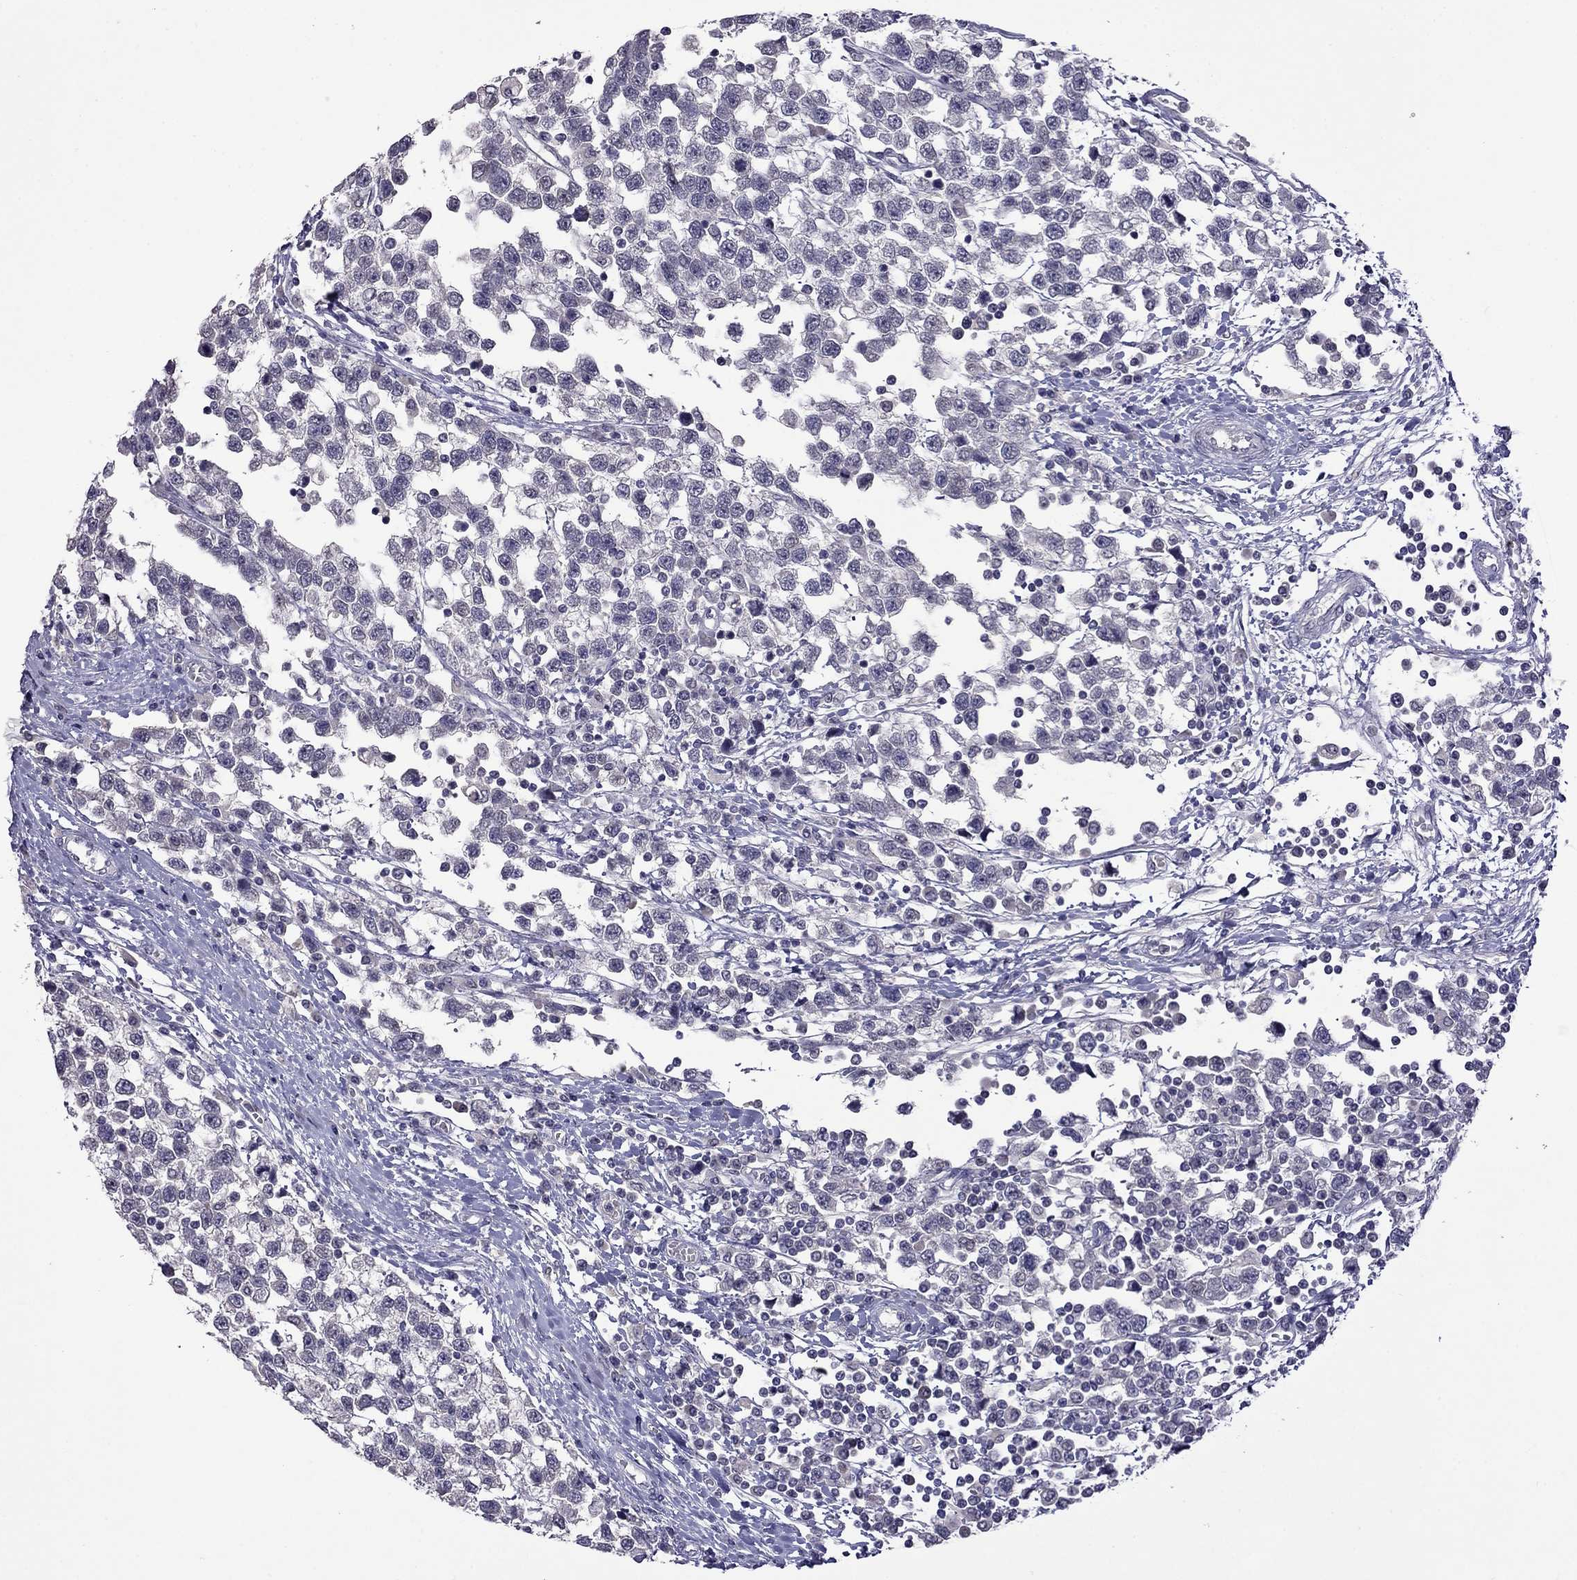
{"staining": {"intensity": "negative", "quantity": "none", "location": "none"}, "tissue": "testis cancer", "cell_type": "Tumor cells", "image_type": "cancer", "snomed": [{"axis": "morphology", "description": "Seminoma, NOS"}, {"axis": "topography", "description": "Testis"}], "caption": "Micrograph shows no protein staining in tumor cells of testis cancer tissue.", "gene": "STAR", "patient": {"sex": "male", "age": 34}}